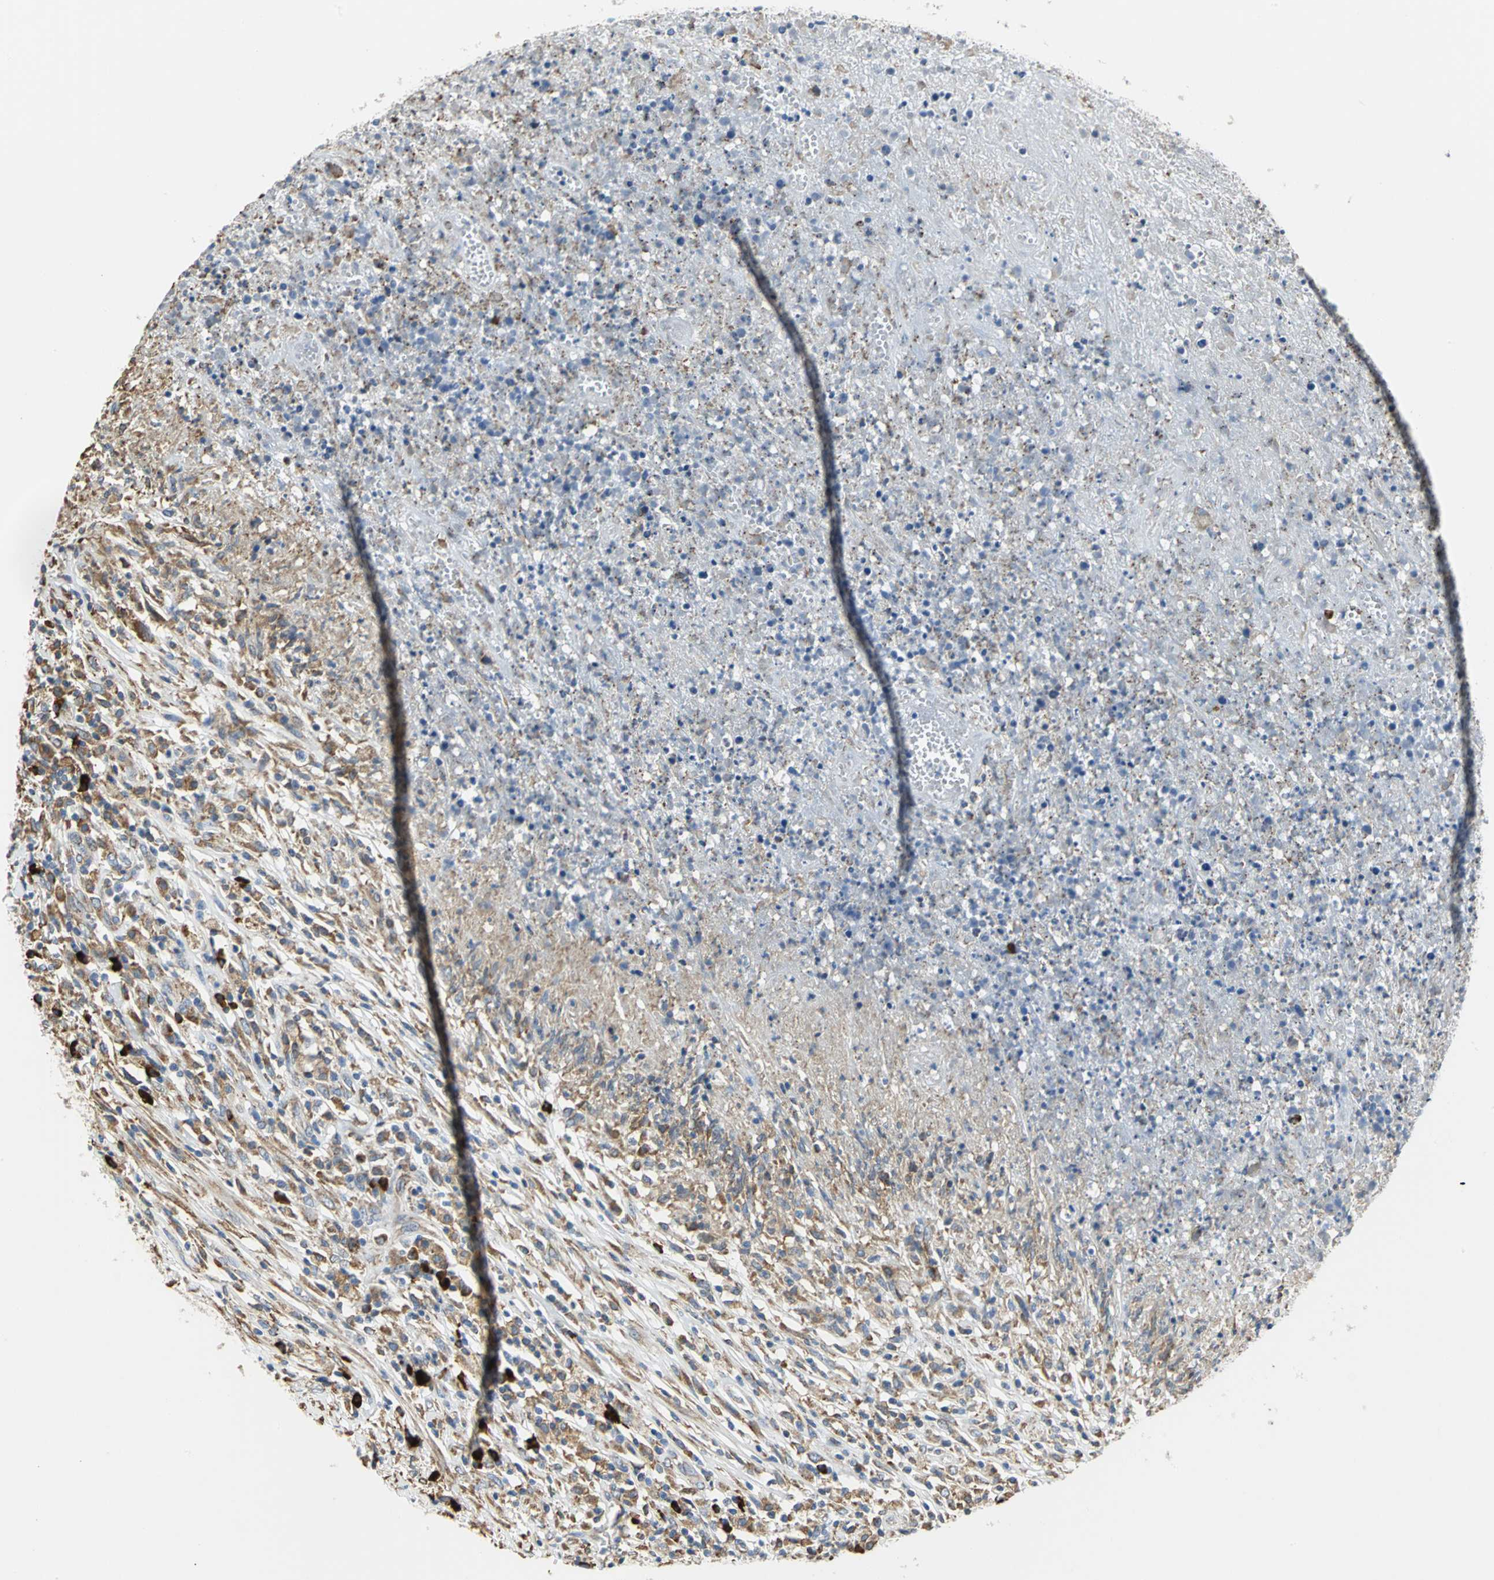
{"staining": {"intensity": "weak", "quantity": "25%-75%", "location": "cytoplasmic/membranous"}, "tissue": "lymphoma", "cell_type": "Tumor cells", "image_type": "cancer", "snomed": [{"axis": "morphology", "description": "Malignant lymphoma, non-Hodgkin's type, High grade"}, {"axis": "topography", "description": "Lymph node"}], "caption": "Brown immunohistochemical staining in human high-grade malignant lymphoma, non-Hodgkin's type demonstrates weak cytoplasmic/membranous expression in about 25%-75% of tumor cells.", "gene": "SDF2L1", "patient": {"sex": "female", "age": 84}}